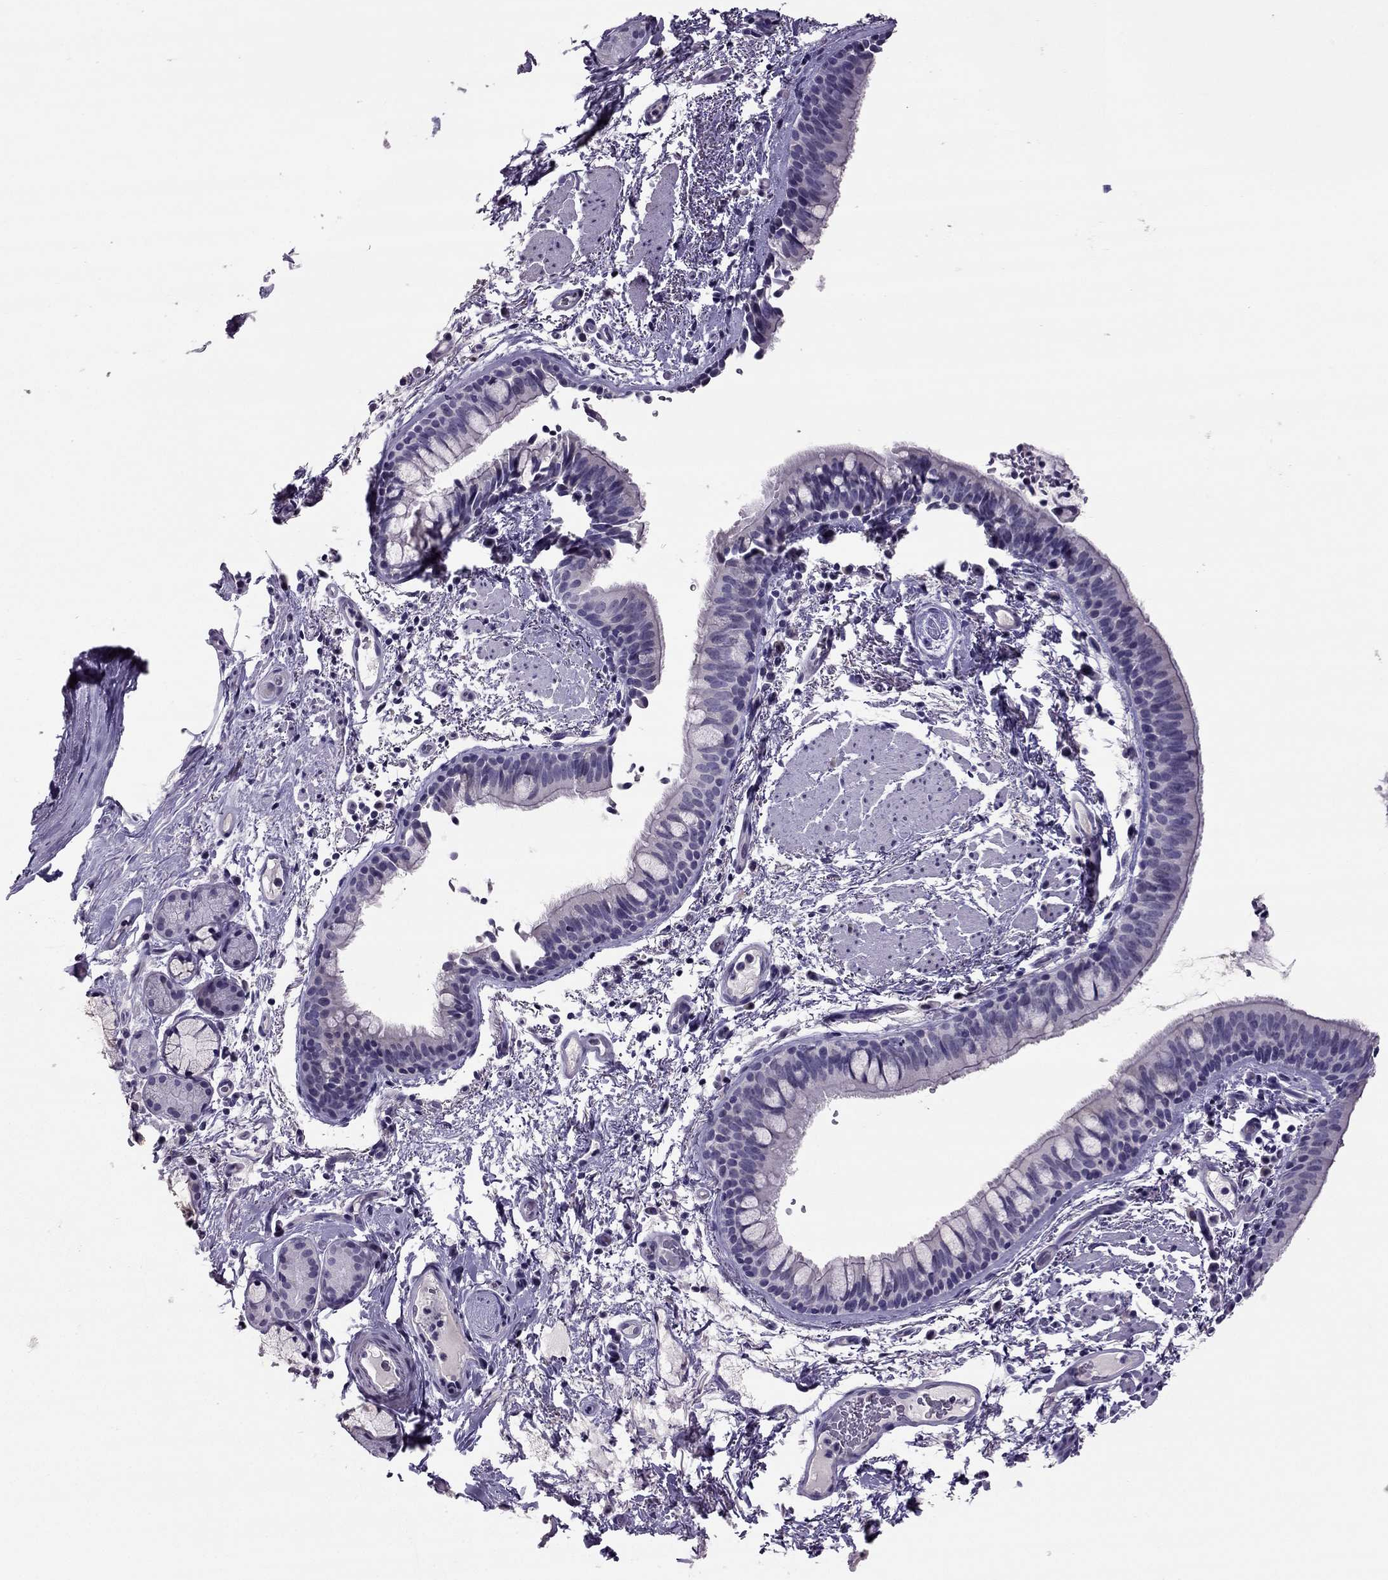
{"staining": {"intensity": "negative", "quantity": "none", "location": "none"}, "tissue": "bronchus", "cell_type": "Respiratory epithelial cells", "image_type": "normal", "snomed": [{"axis": "morphology", "description": "Normal tissue, NOS"}, {"axis": "topography", "description": "Bronchus"}], "caption": "DAB (3,3'-diaminobenzidine) immunohistochemical staining of unremarkable human bronchus exhibits no significant staining in respiratory epithelial cells.", "gene": "RHO", "patient": {"sex": "female", "age": 64}}